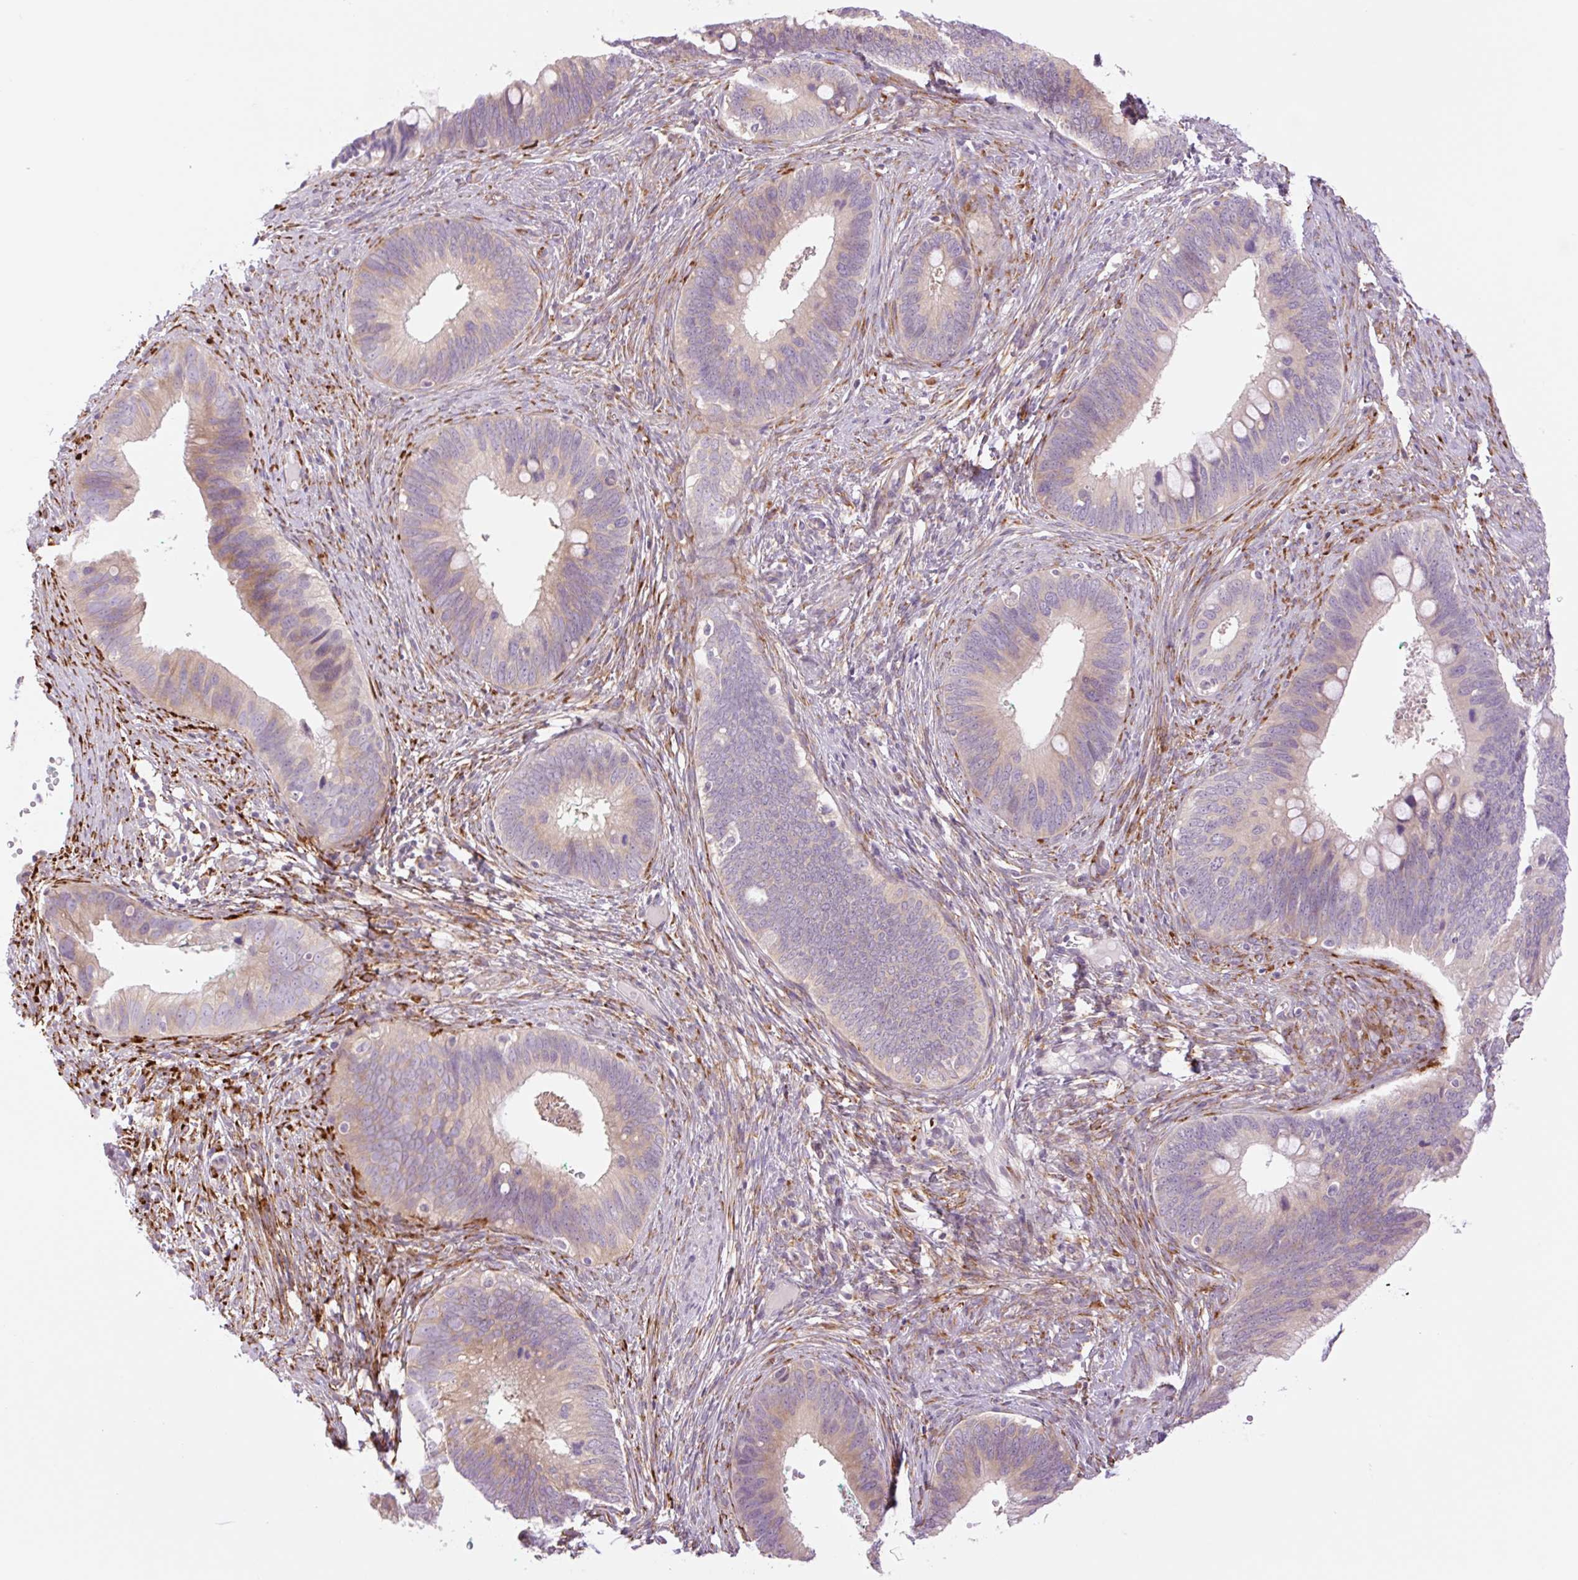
{"staining": {"intensity": "weak", "quantity": "25%-75%", "location": "cytoplasmic/membranous"}, "tissue": "cervical cancer", "cell_type": "Tumor cells", "image_type": "cancer", "snomed": [{"axis": "morphology", "description": "Adenocarcinoma, NOS"}, {"axis": "topography", "description": "Cervix"}], "caption": "Immunohistochemical staining of cervical cancer reveals low levels of weak cytoplasmic/membranous positivity in about 25%-75% of tumor cells.", "gene": "COL5A1", "patient": {"sex": "female", "age": 42}}